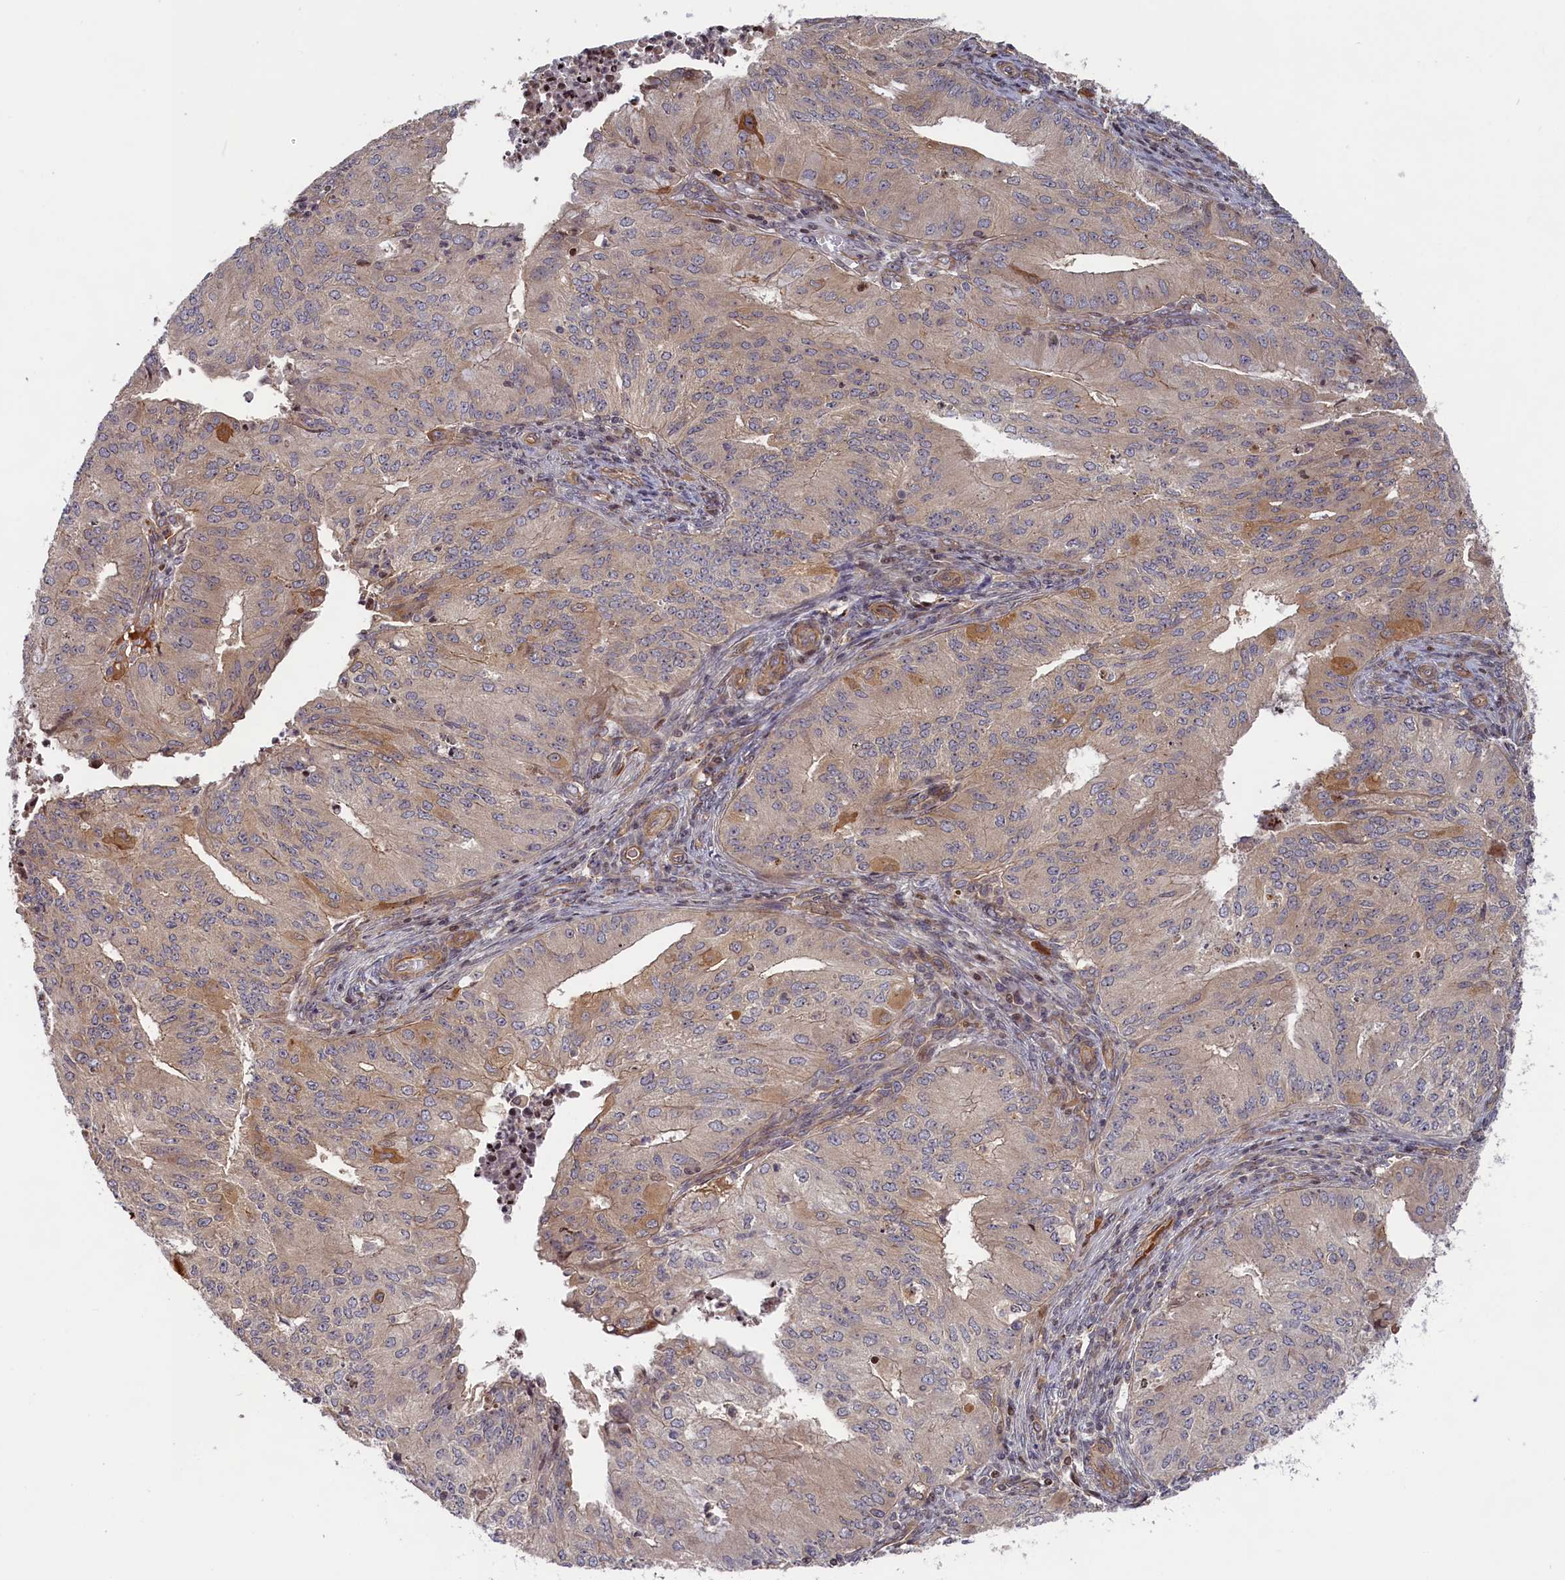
{"staining": {"intensity": "negative", "quantity": "none", "location": "none"}, "tissue": "endometrial cancer", "cell_type": "Tumor cells", "image_type": "cancer", "snomed": [{"axis": "morphology", "description": "Adenocarcinoma, NOS"}, {"axis": "topography", "description": "Endometrium"}], "caption": "This is an immunohistochemistry image of human endometrial cancer (adenocarcinoma). There is no staining in tumor cells.", "gene": "CEP44", "patient": {"sex": "female", "age": 50}}